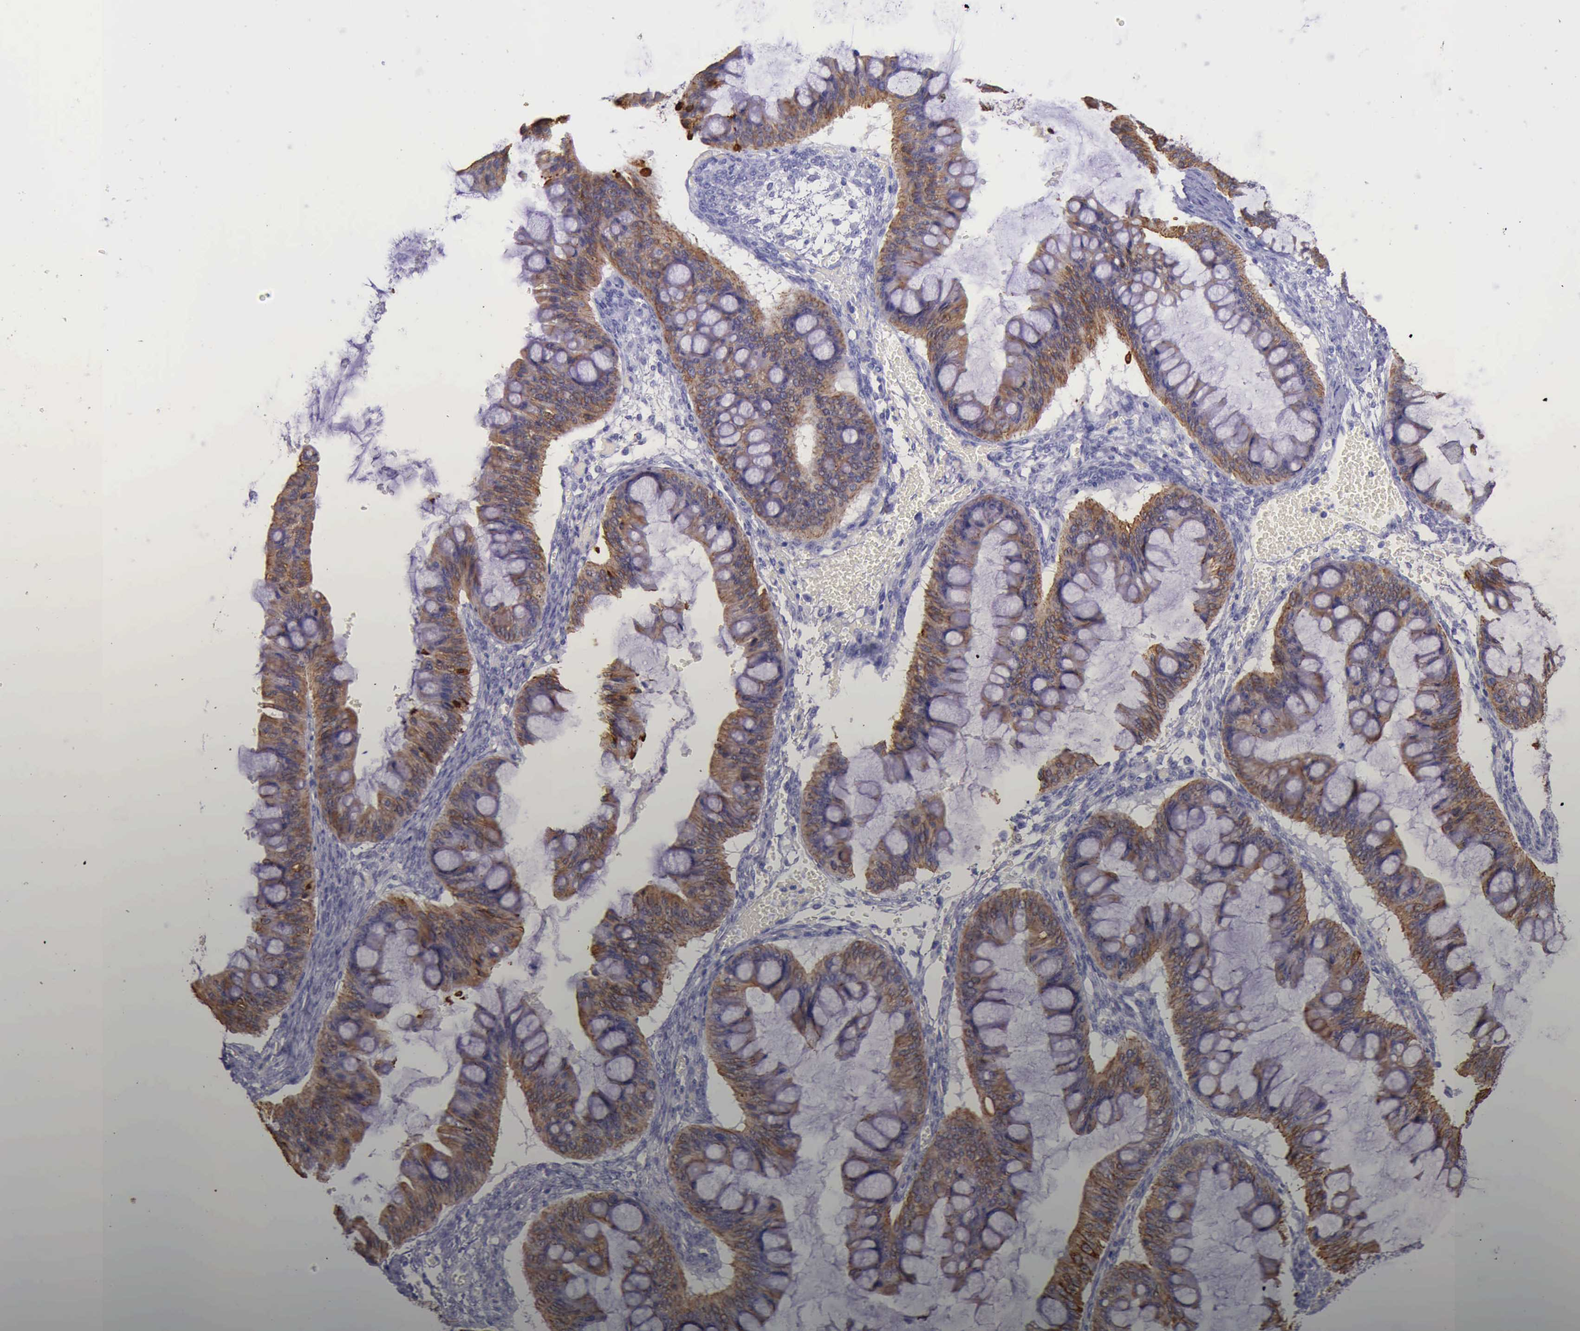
{"staining": {"intensity": "strong", "quantity": ">75%", "location": "cytoplasmic/membranous"}, "tissue": "ovarian cancer", "cell_type": "Tumor cells", "image_type": "cancer", "snomed": [{"axis": "morphology", "description": "Cystadenocarcinoma, mucinous, NOS"}, {"axis": "topography", "description": "Ovary"}], "caption": "Ovarian cancer (mucinous cystadenocarcinoma) stained for a protein (brown) displays strong cytoplasmic/membranous positive expression in about >75% of tumor cells.", "gene": "KRT8", "patient": {"sex": "female", "age": 73}}